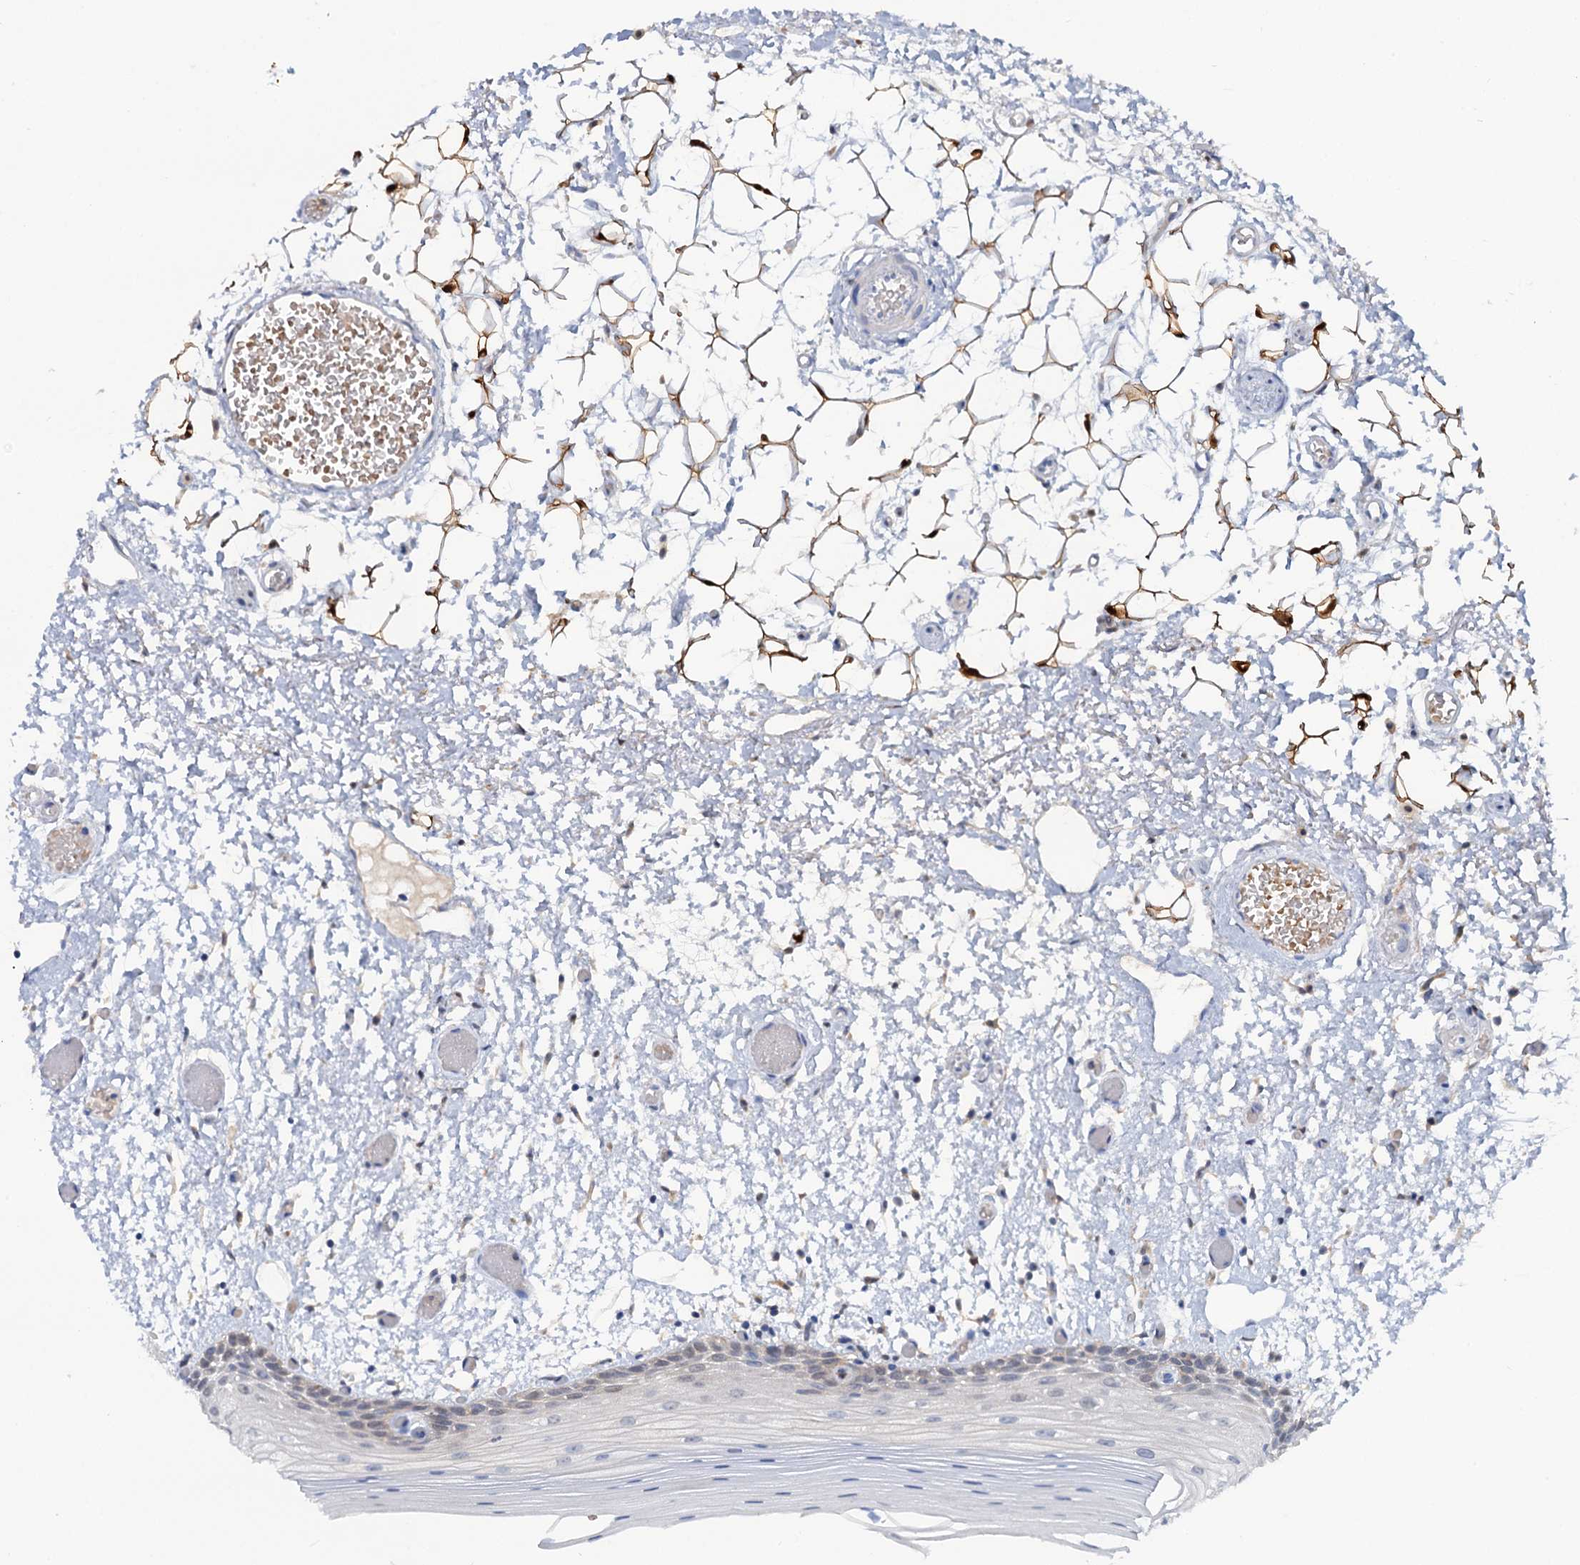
{"staining": {"intensity": "weak", "quantity": "<25%", "location": "cytoplasmic/membranous"}, "tissue": "oral mucosa", "cell_type": "Squamous epithelial cells", "image_type": "normal", "snomed": [{"axis": "morphology", "description": "Normal tissue, NOS"}, {"axis": "topography", "description": "Oral tissue"}], "caption": "Immunohistochemical staining of benign human oral mucosa exhibits no significant staining in squamous epithelial cells. (IHC, brightfield microscopy, high magnification).", "gene": "FAH", "patient": {"sex": "male", "age": 52}}